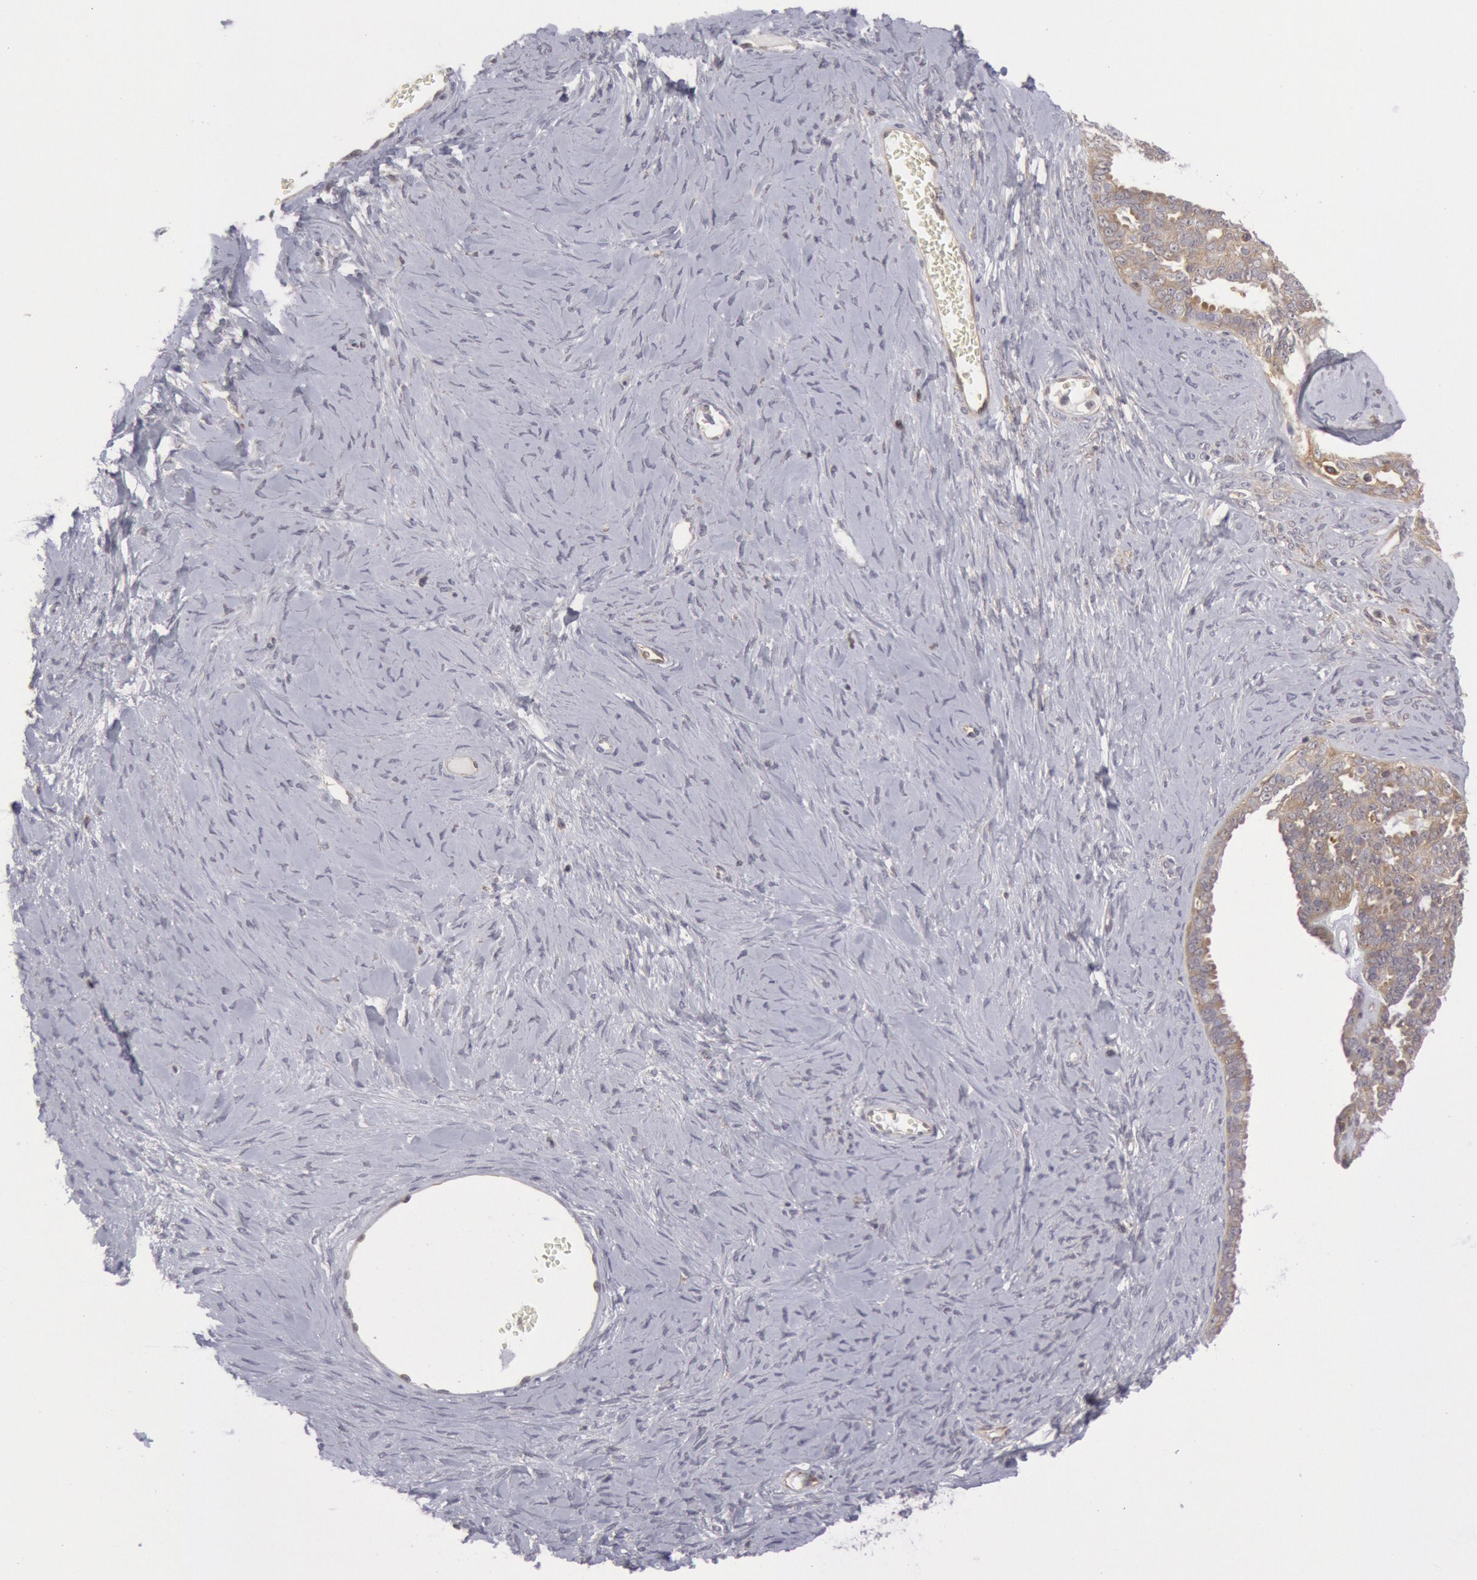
{"staining": {"intensity": "weak", "quantity": ">75%", "location": "cytoplasmic/membranous"}, "tissue": "ovarian cancer", "cell_type": "Tumor cells", "image_type": "cancer", "snomed": [{"axis": "morphology", "description": "Cystadenocarcinoma, serous, NOS"}, {"axis": "topography", "description": "Ovary"}], "caption": "Ovarian cancer was stained to show a protein in brown. There is low levels of weak cytoplasmic/membranous staining in approximately >75% of tumor cells.", "gene": "IKBKB", "patient": {"sex": "female", "age": 71}}